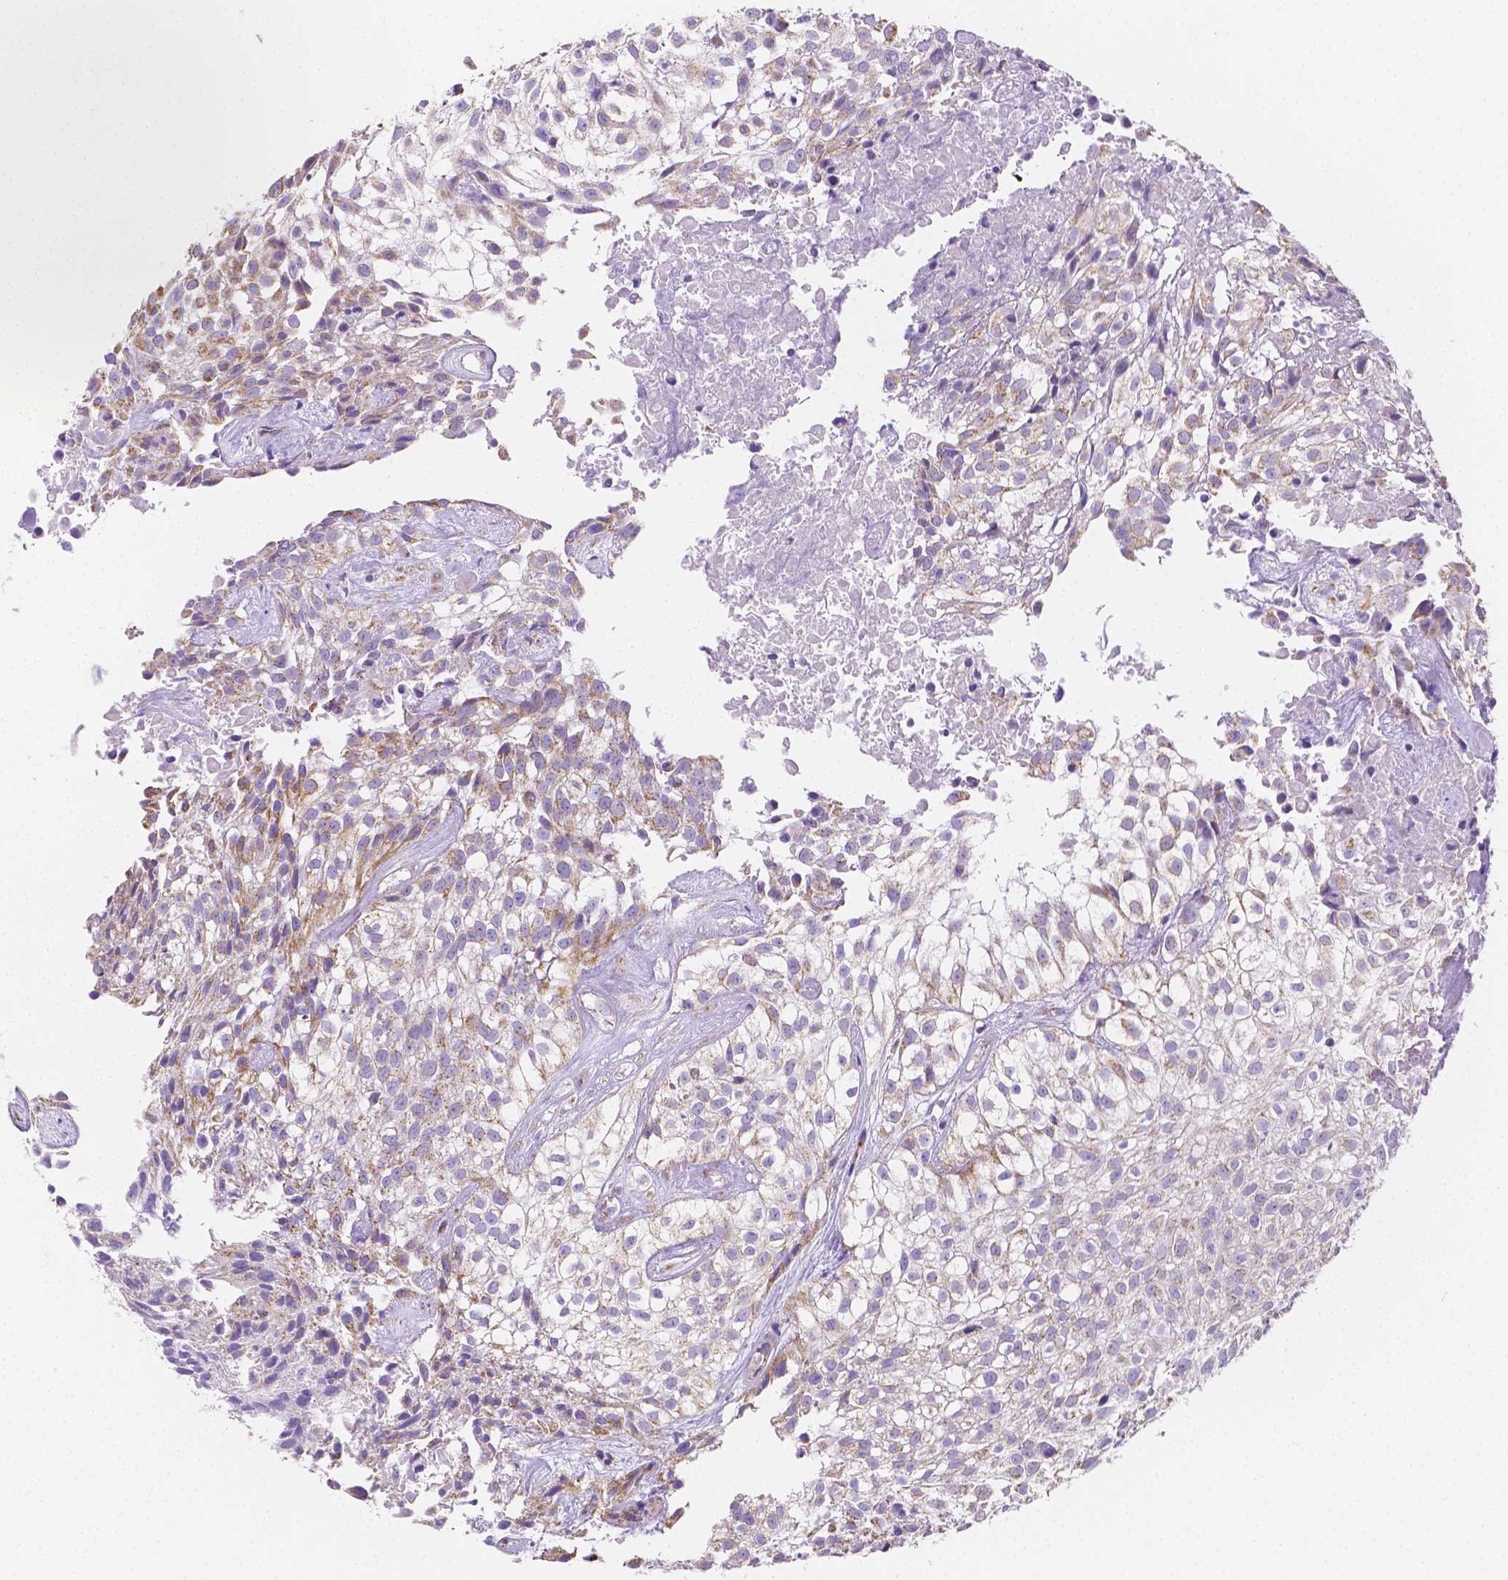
{"staining": {"intensity": "weak", "quantity": "<25%", "location": "cytoplasmic/membranous"}, "tissue": "urothelial cancer", "cell_type": "Tumor cells", "image_type": "cancer", "snomed": [{"axis": "morphology", "description": "Urothelial carcinoma, High grade"}, {"axis": "topography", "description": "Urinary bladder"}], "caption": "Immunohistochemistry histopathology image of neoplastic tissue: human high-grade urothelial carcinoma stained with DAB shows no significant protein staining in tumor cells. (DAB (3,3'-diaminobenzidine) immunohistochemistry (IHC) with hematoxylin counter stain).", "gene": "SGTB", "patient": {"sex": "male", "age": 56}}